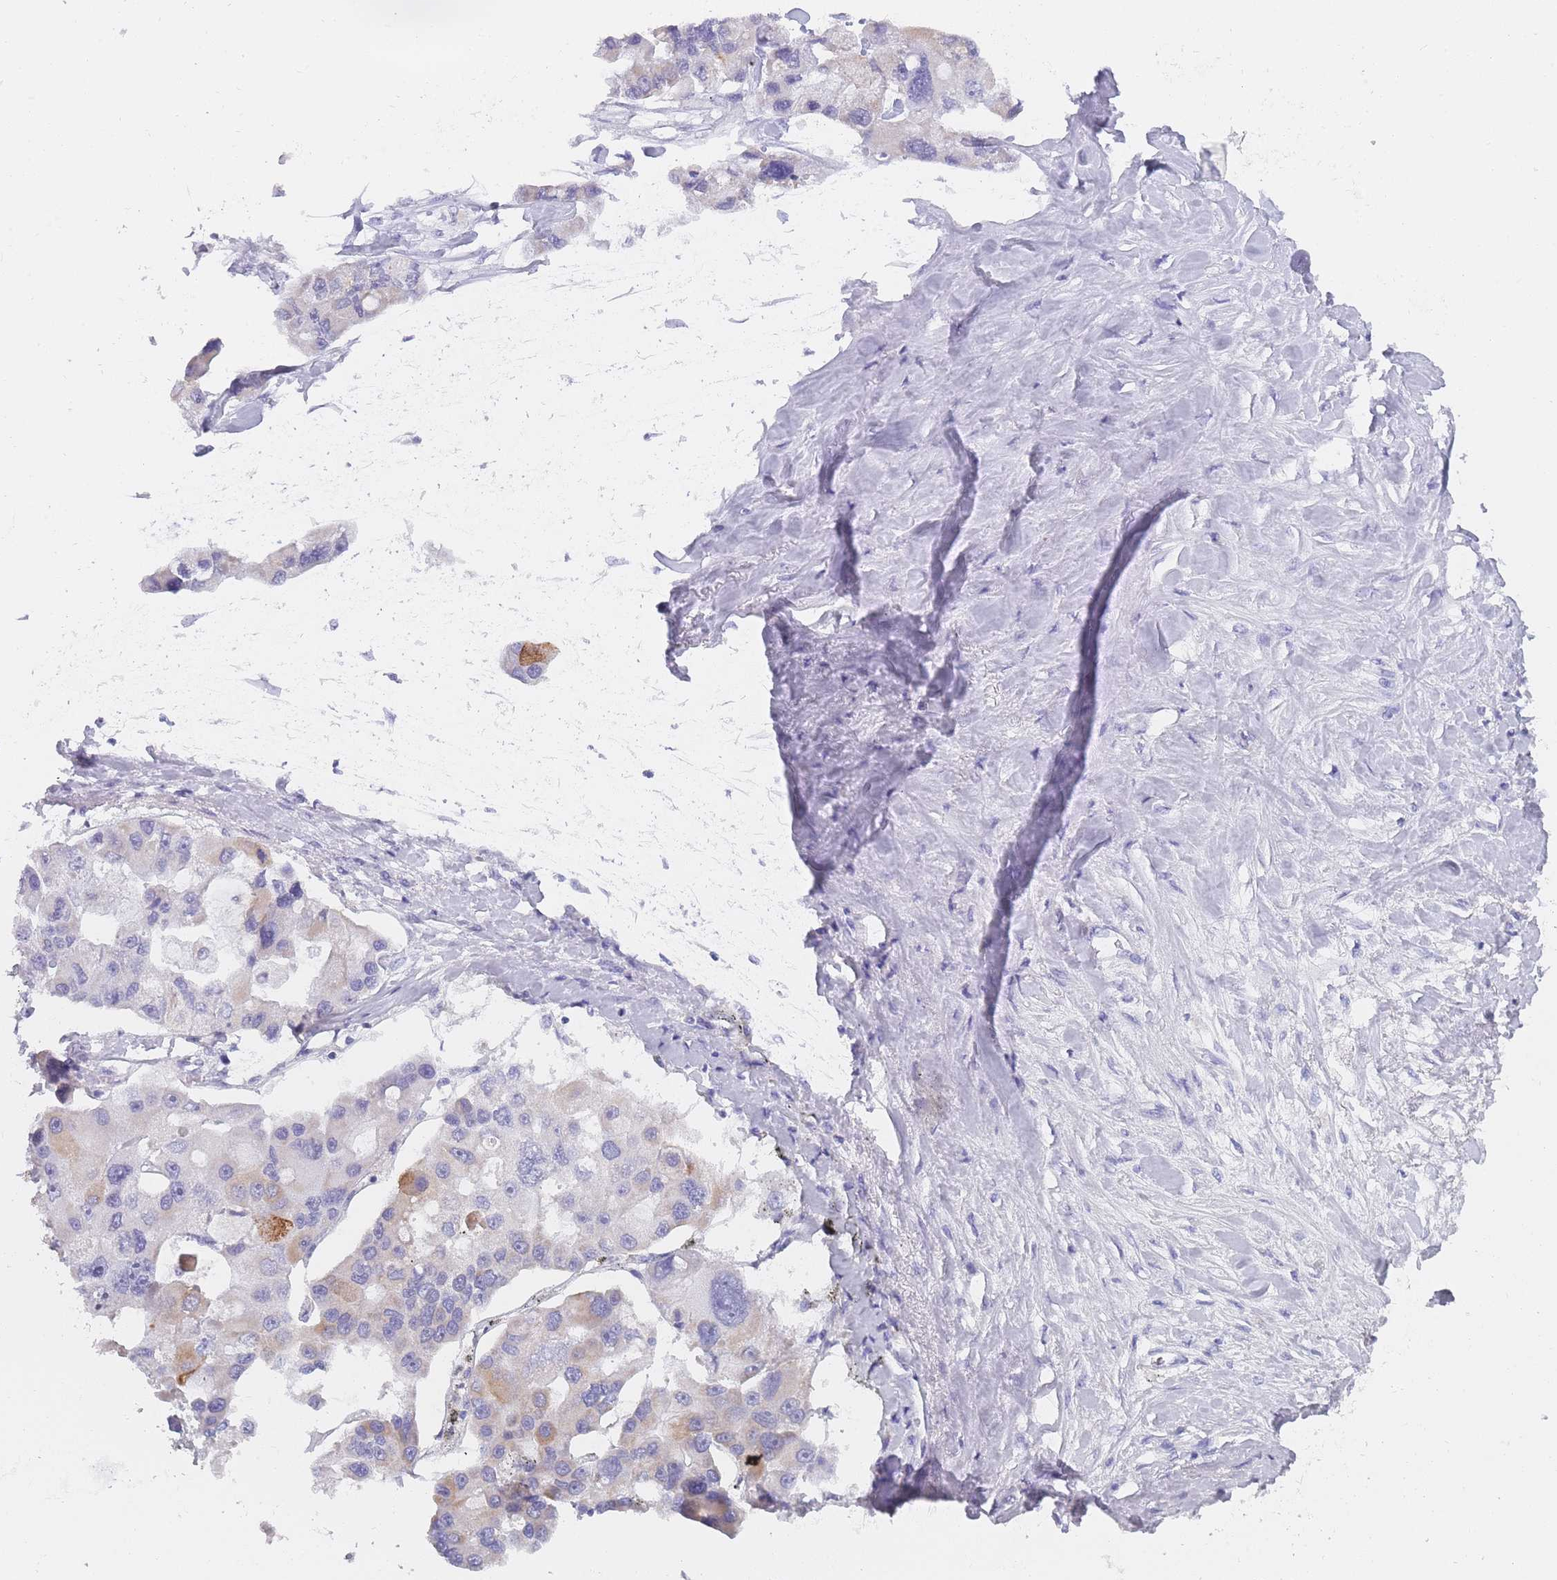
{"staining": {"intensity": "moderate", "quantity": "<25%", "location": "cytoplasmic/membranous"}, "tissue": "lung cancer", "cell_type": "Tumor cells", "image_type": "cancer", "snomed": [{"axis": "morphology", "description": "Adenocarcinoma, NOS"}, {"axis": "topography", "description": "Lung"}], "caption": "IHC photomicrograph of neoplastic tissue: human adenocarcinoma (lung) stained using IHC demonstrates low levels of moderate protein expression localized specifically in the cytoplasmic/membranous of tumor cells, appearing as a cytoplasmic/membranous brown color.", "gene": "MRPS14", "patient": {"sex": "female", "age": 54}}